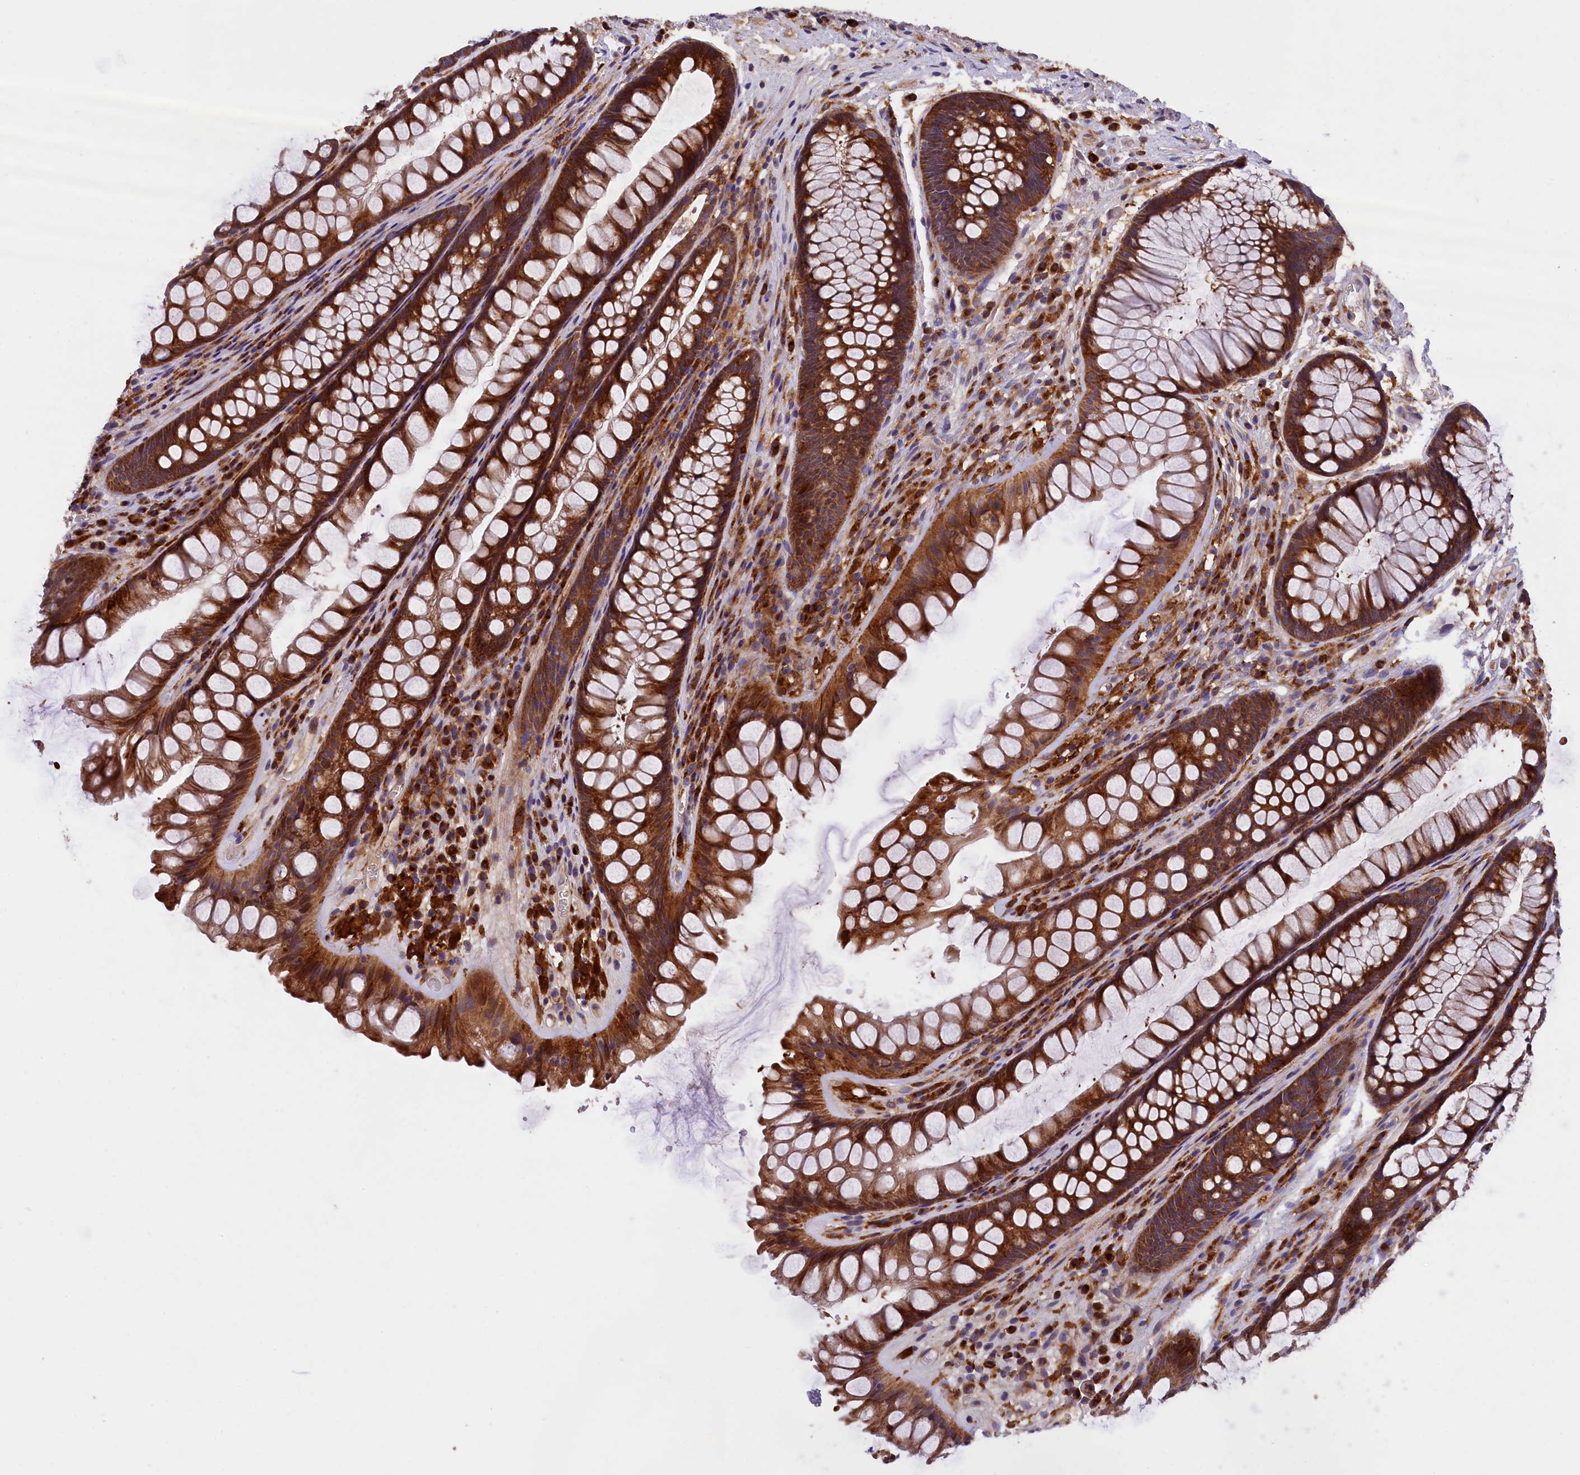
{"staining": {"intensity": "strong", "quantity": ">75%", "location": "cytoplasmic/membranous"}, "tissue": "rectum", "cell_type": "Glandular cells", "image_type": "normal", "snomed": [{"axis": "morphology", "description": "Normal tissue, NOS"}, {"axis": "topography", "description": "Rectum"}], "caption": "A micrograph of rectum stained for a protein displays strong cytoplasmic/membranous brown staining in glandular cells. The staining was performed using DAB, with brown indicating positive protein expression. Nuclei are stained blue with hematoxylin.", "gene": "NAIP", "patient": {"sex": "male", "age": 74}}